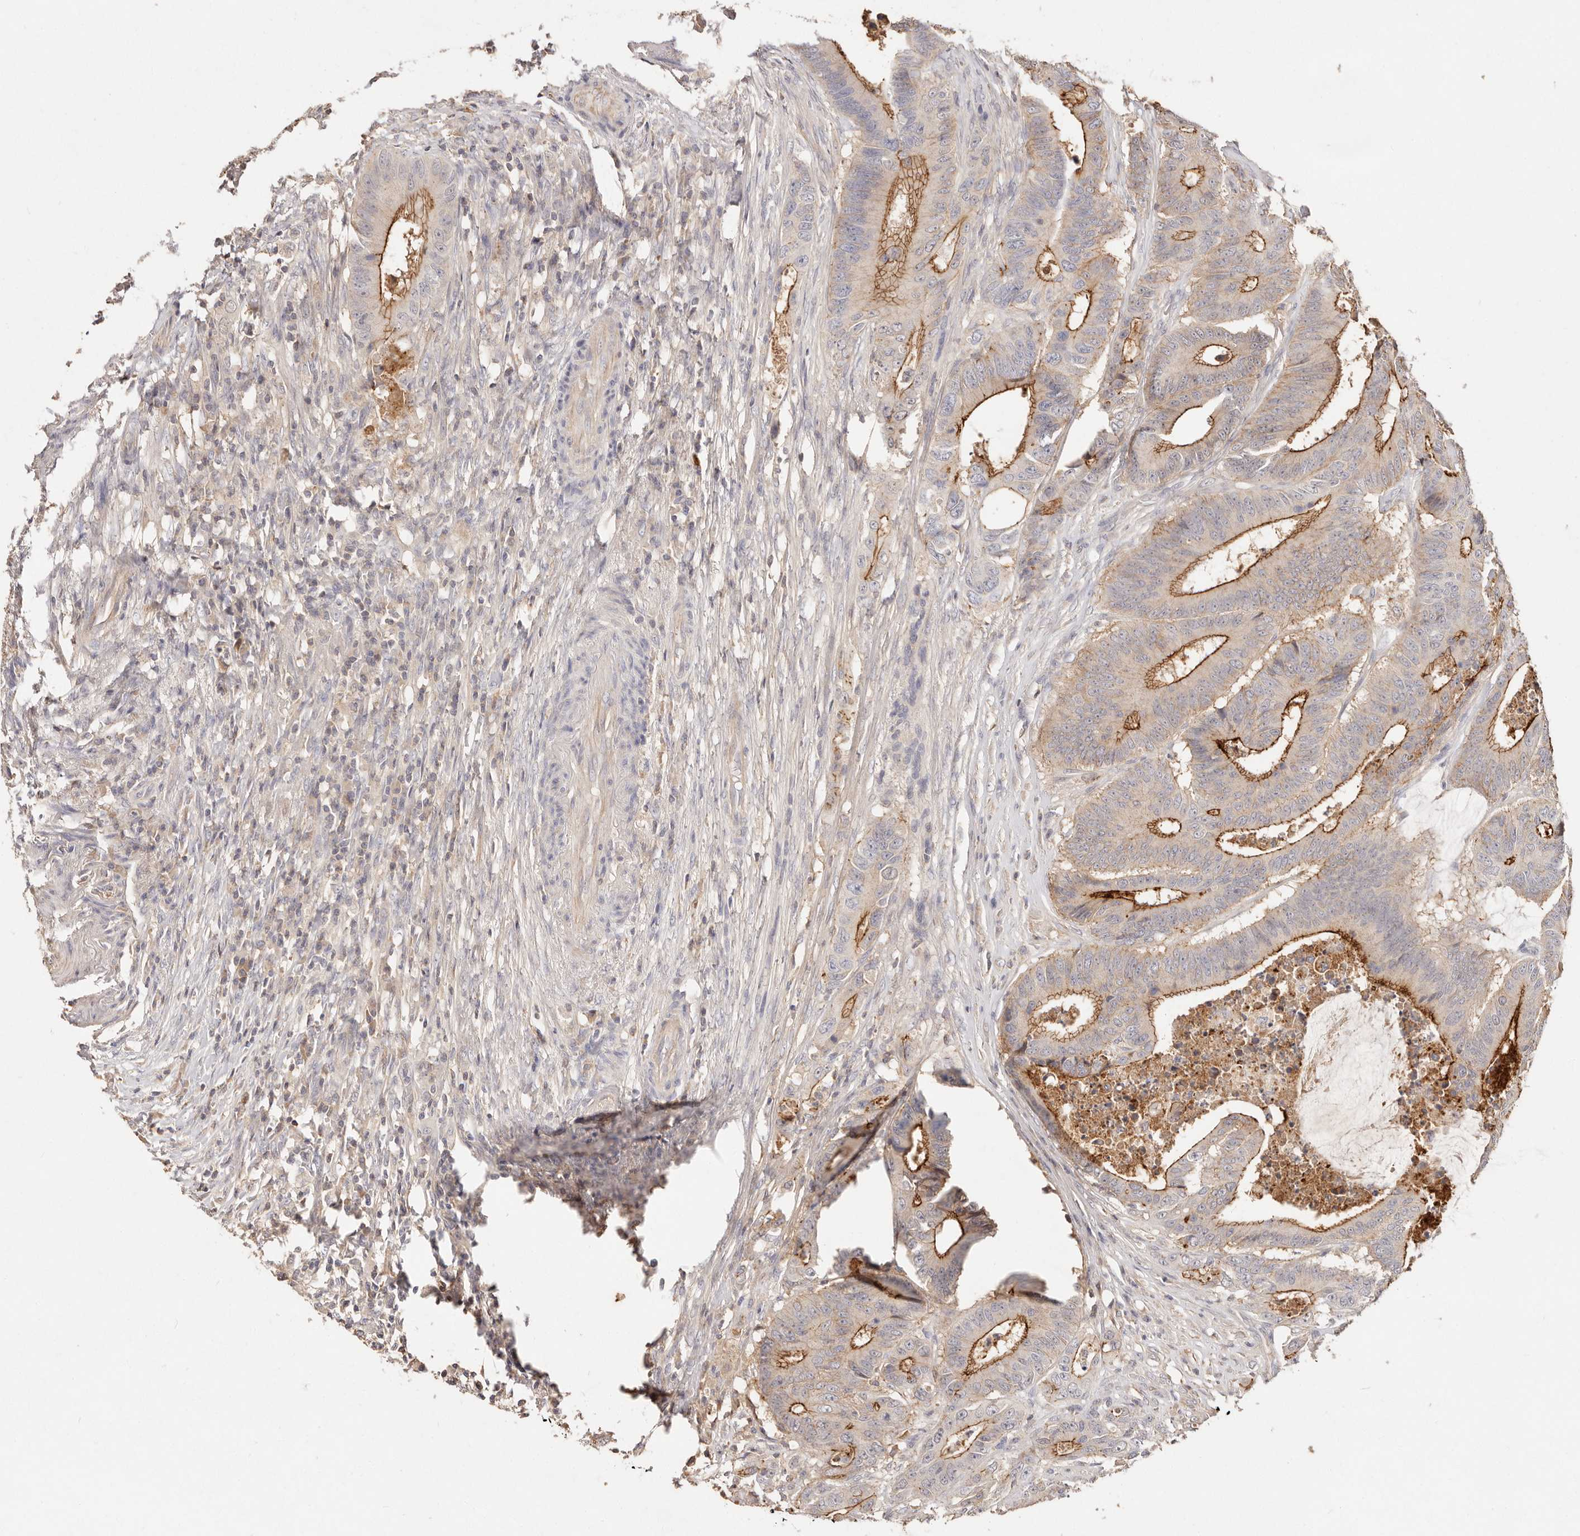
{"staining": {"intensity": "moderate", "quantity": "25%-75%", "location": "cytoplasmic/membranous"}, "tissue": "colorectal cancer", "cell_type": "Tumor cells", "image_type": "cancer", "snomed": [{"axis": "morphology", "description": "Adenocarcinoma, NOS"}, {"axis": "topography", "description": "Colon"}], "caption": "This micrograph shows IHC staining of human colorectal adenocarcinoma, with medium moderate cytoplasmic/membranous expression in about 25%-75% of tumor cells.", "gene": "CXADR", "patient": {"sex": "male", "age": 83}}